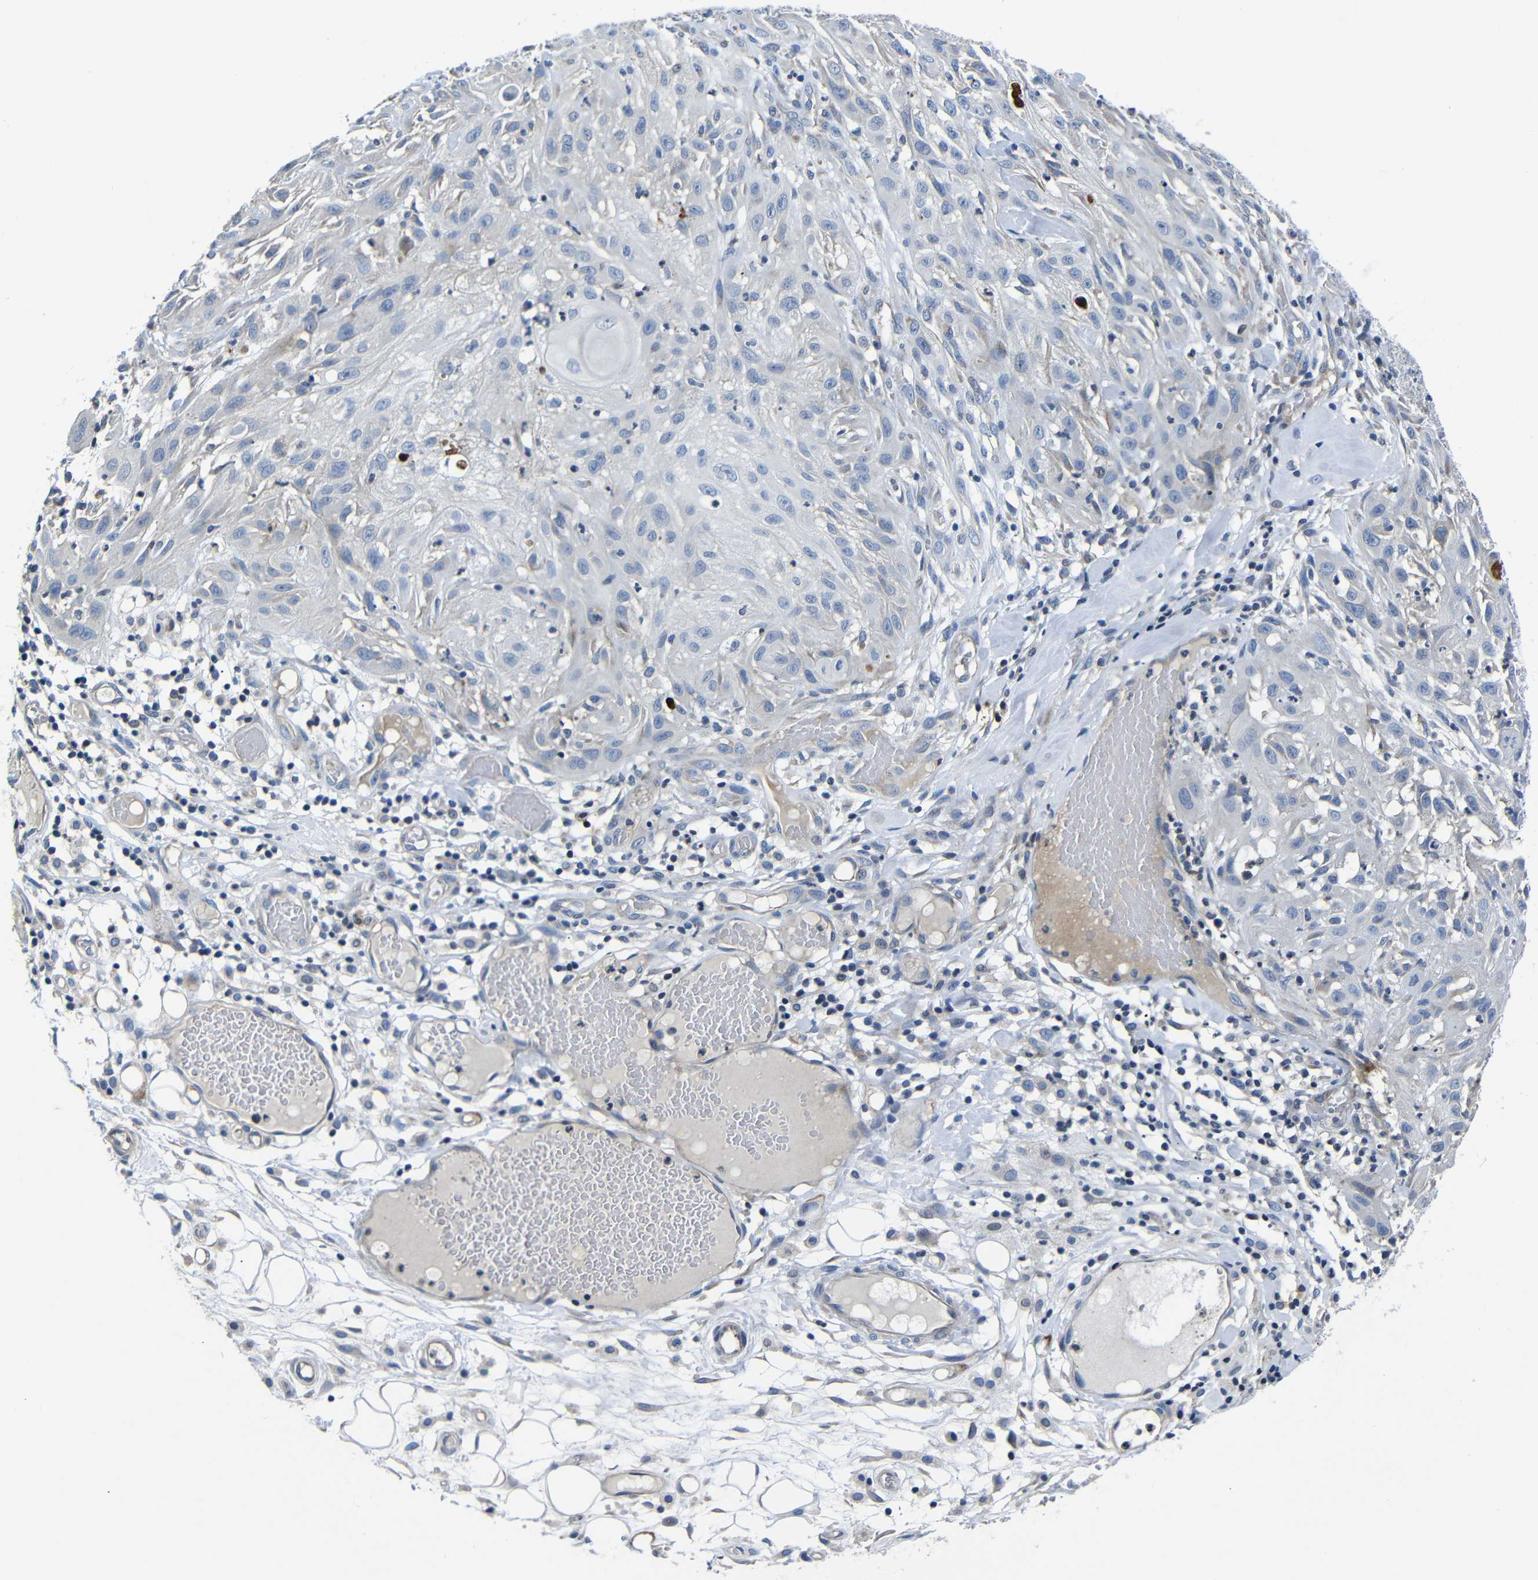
{"staining": {"intensity": "negative", "quantity": "none", "location": "none"}, "tissue": "skin cancer", "cell_type": "Tumor cells", "image_type": "cancer", "snomed": [{"axis": "morphology", "description": "Squamous cell carcinoma, NOS"}, {"axis": "topography", "description": "Skin"}], "caption": "Protein analysis of skin cancer reveals no significant staining in tumor cells. (DAB immunohistochemistry (IHC) visualized using brightfield microscopy, high magnification).", "gene": "AFDN", "patient": {"sex": "male", "age": 75}}